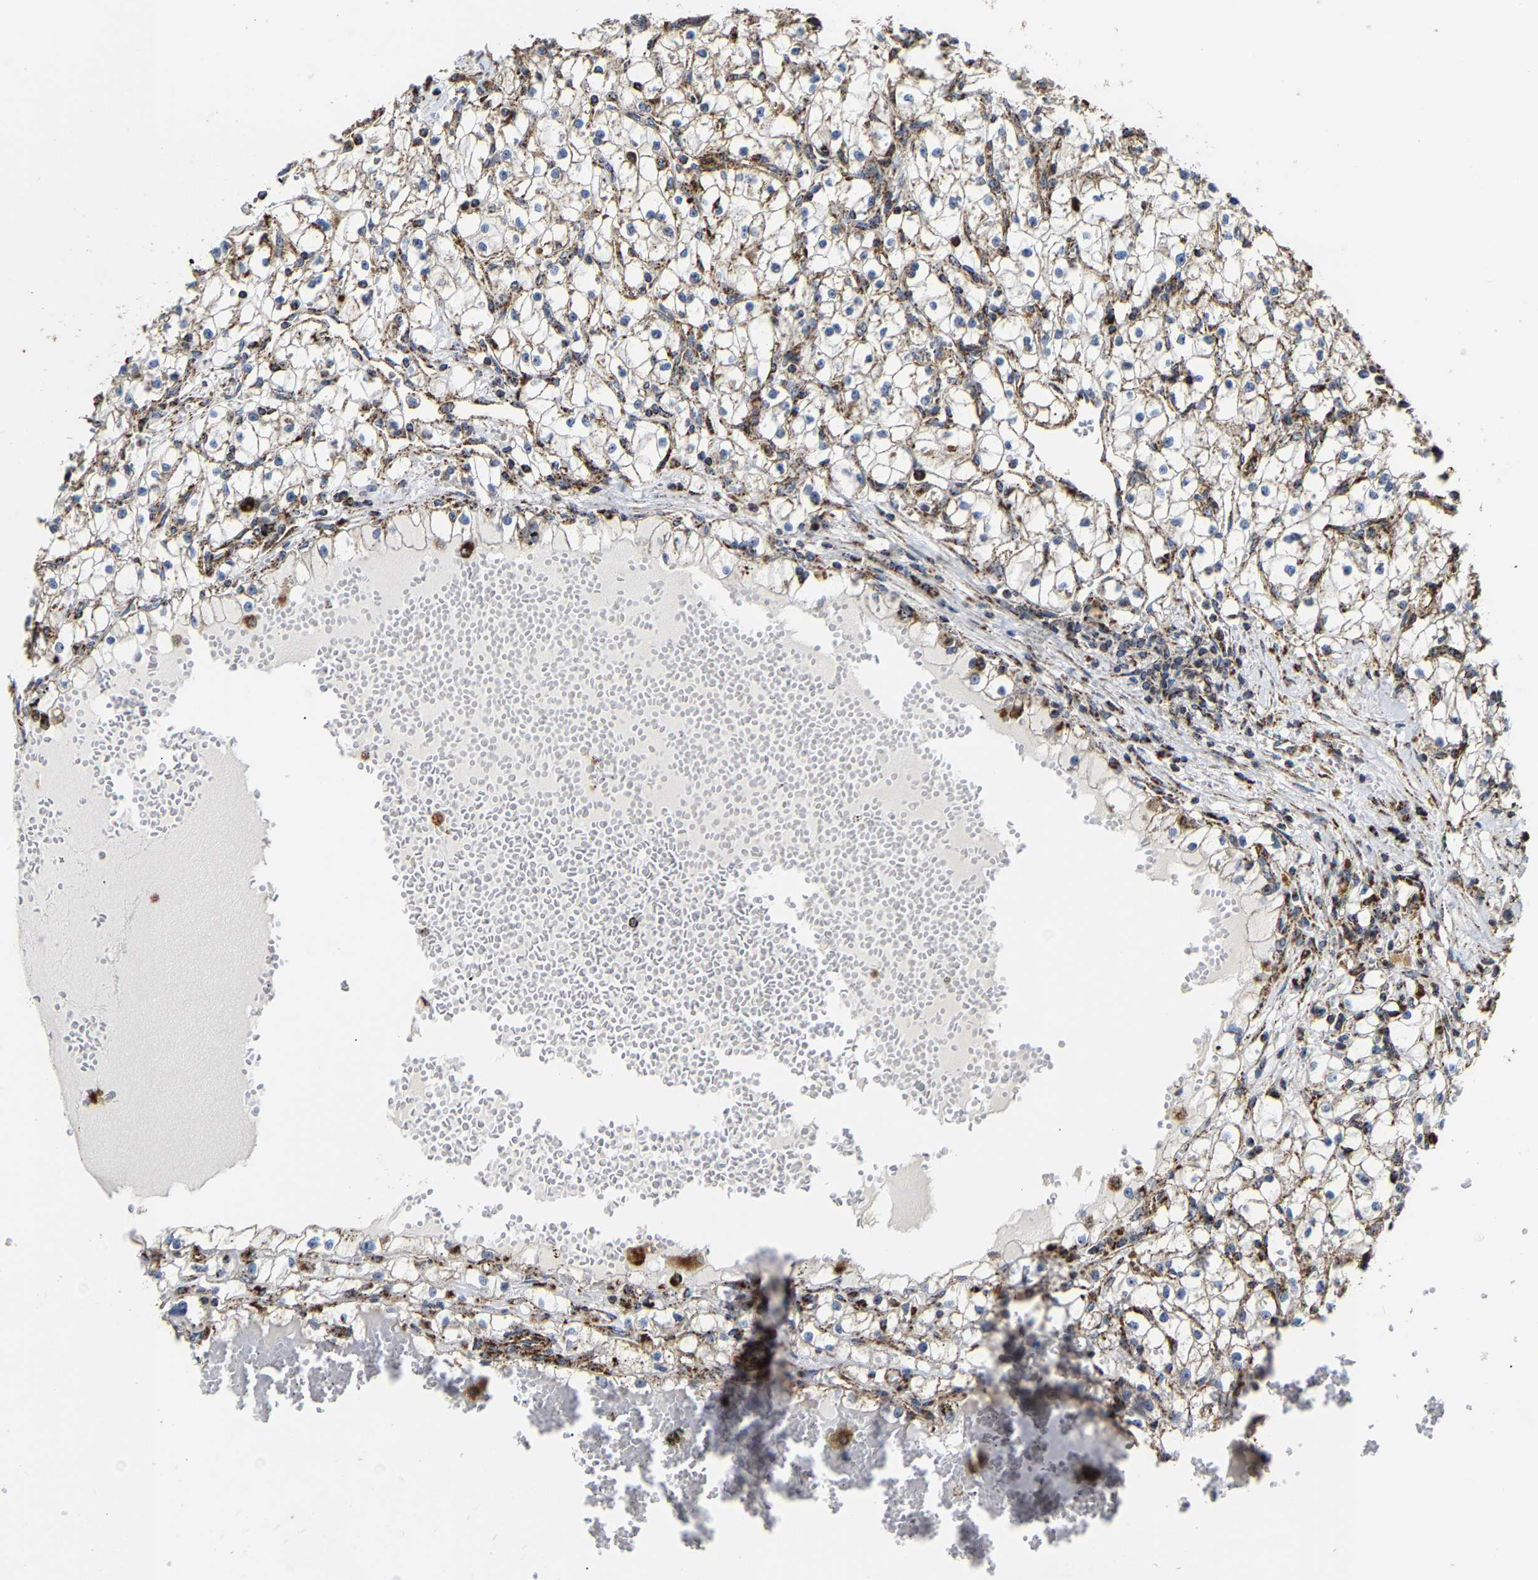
{"staining": {"intensity": "weak", "quantity": "<25%", "location": "cytoplasmic/membranous"}, "tissue": "renal cancer", "cell_type": "Tumor cells", "image_type": "cancer", "snomed": [{"axis": "morphology", "description": "Adenocarcinoma, NOS"}, {"axis": "topography", "description": "Kidney"}], "caption": "The histopathology image displays no significant staining in tumor cells of adenocarcinoma (renal).", "gene": "NDUFV3", "patient": {"sex": "male", "age": 56}}